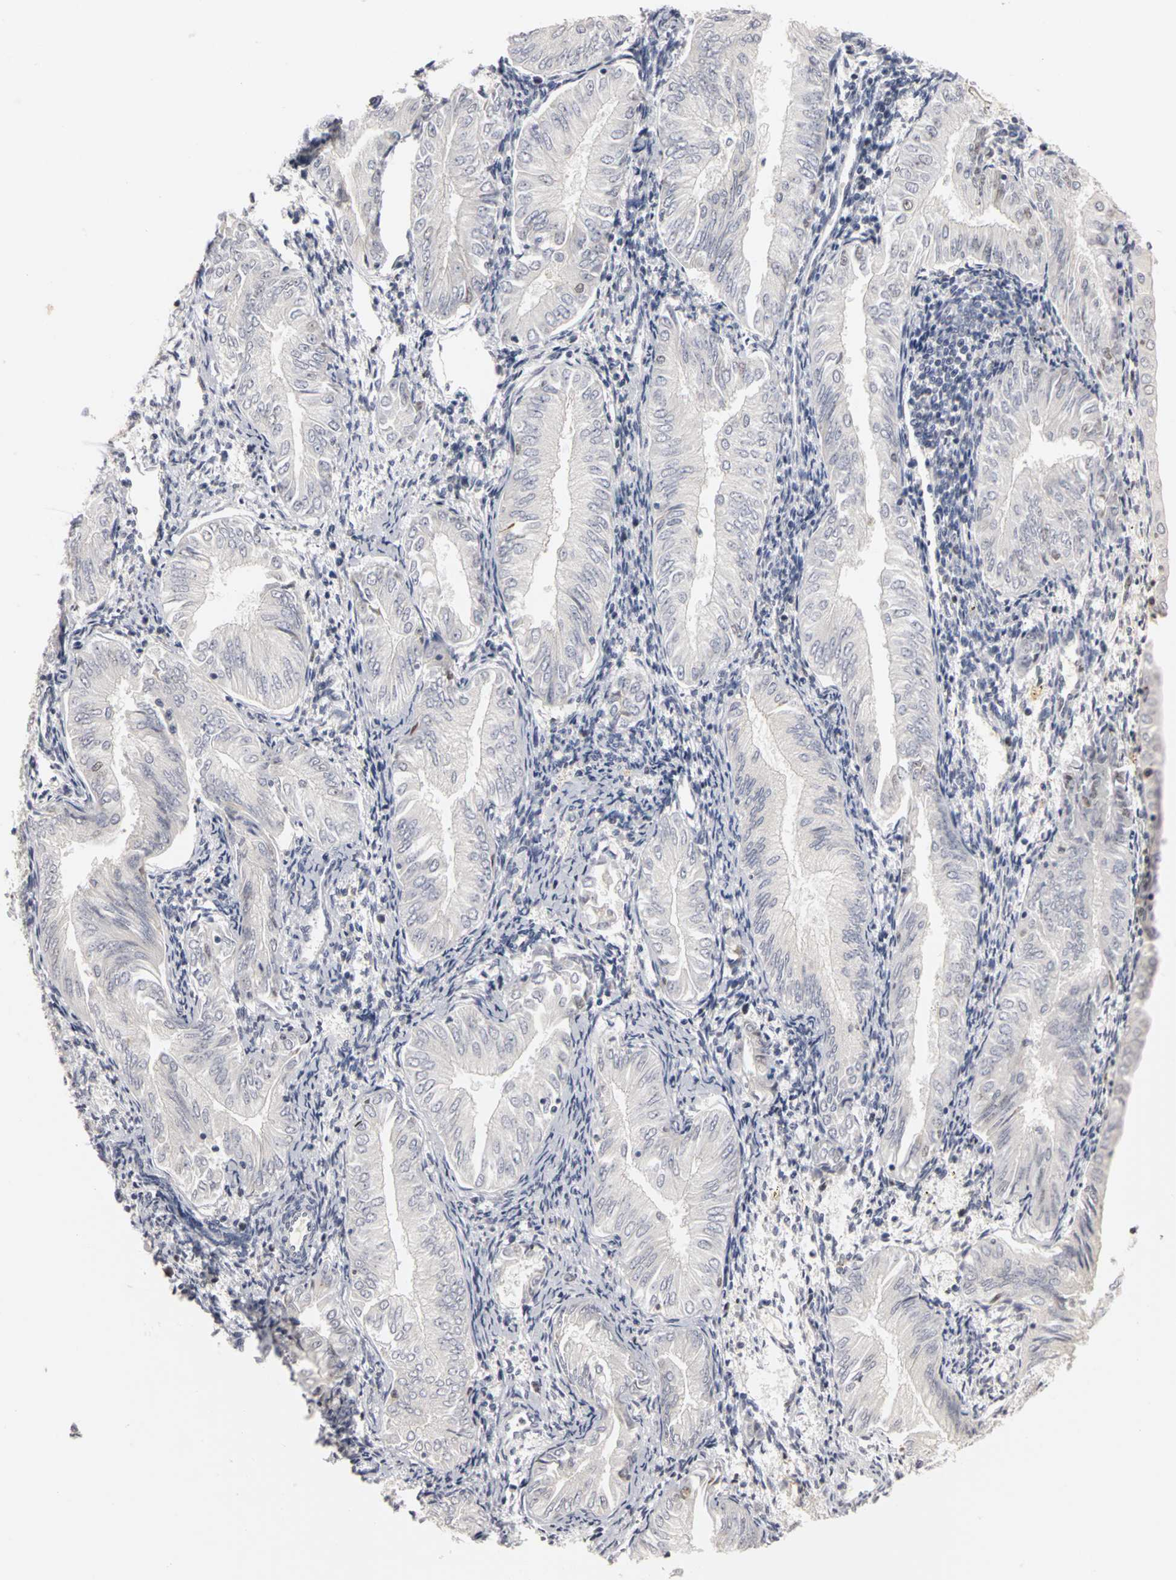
{"staining": {"intensity": "negative", "quantity": "none", "location": "none"}, "tissue": "endometrial cancer", "cell_type": "Tumor cells", "image_type": "cancer", "snomed": [{"axis": "morphology", "description": "Adenocarcinoma, NOS"}, {"axis": "topography", "description": "Endometrium"}], "caption": "This is an immunohistochemistry photomicrograph of human adenocarcinoma (endometrial). There is no positivity in tumor cells.", "gene": "MCM6", "patient": {"sex": "female", "age": 53}}